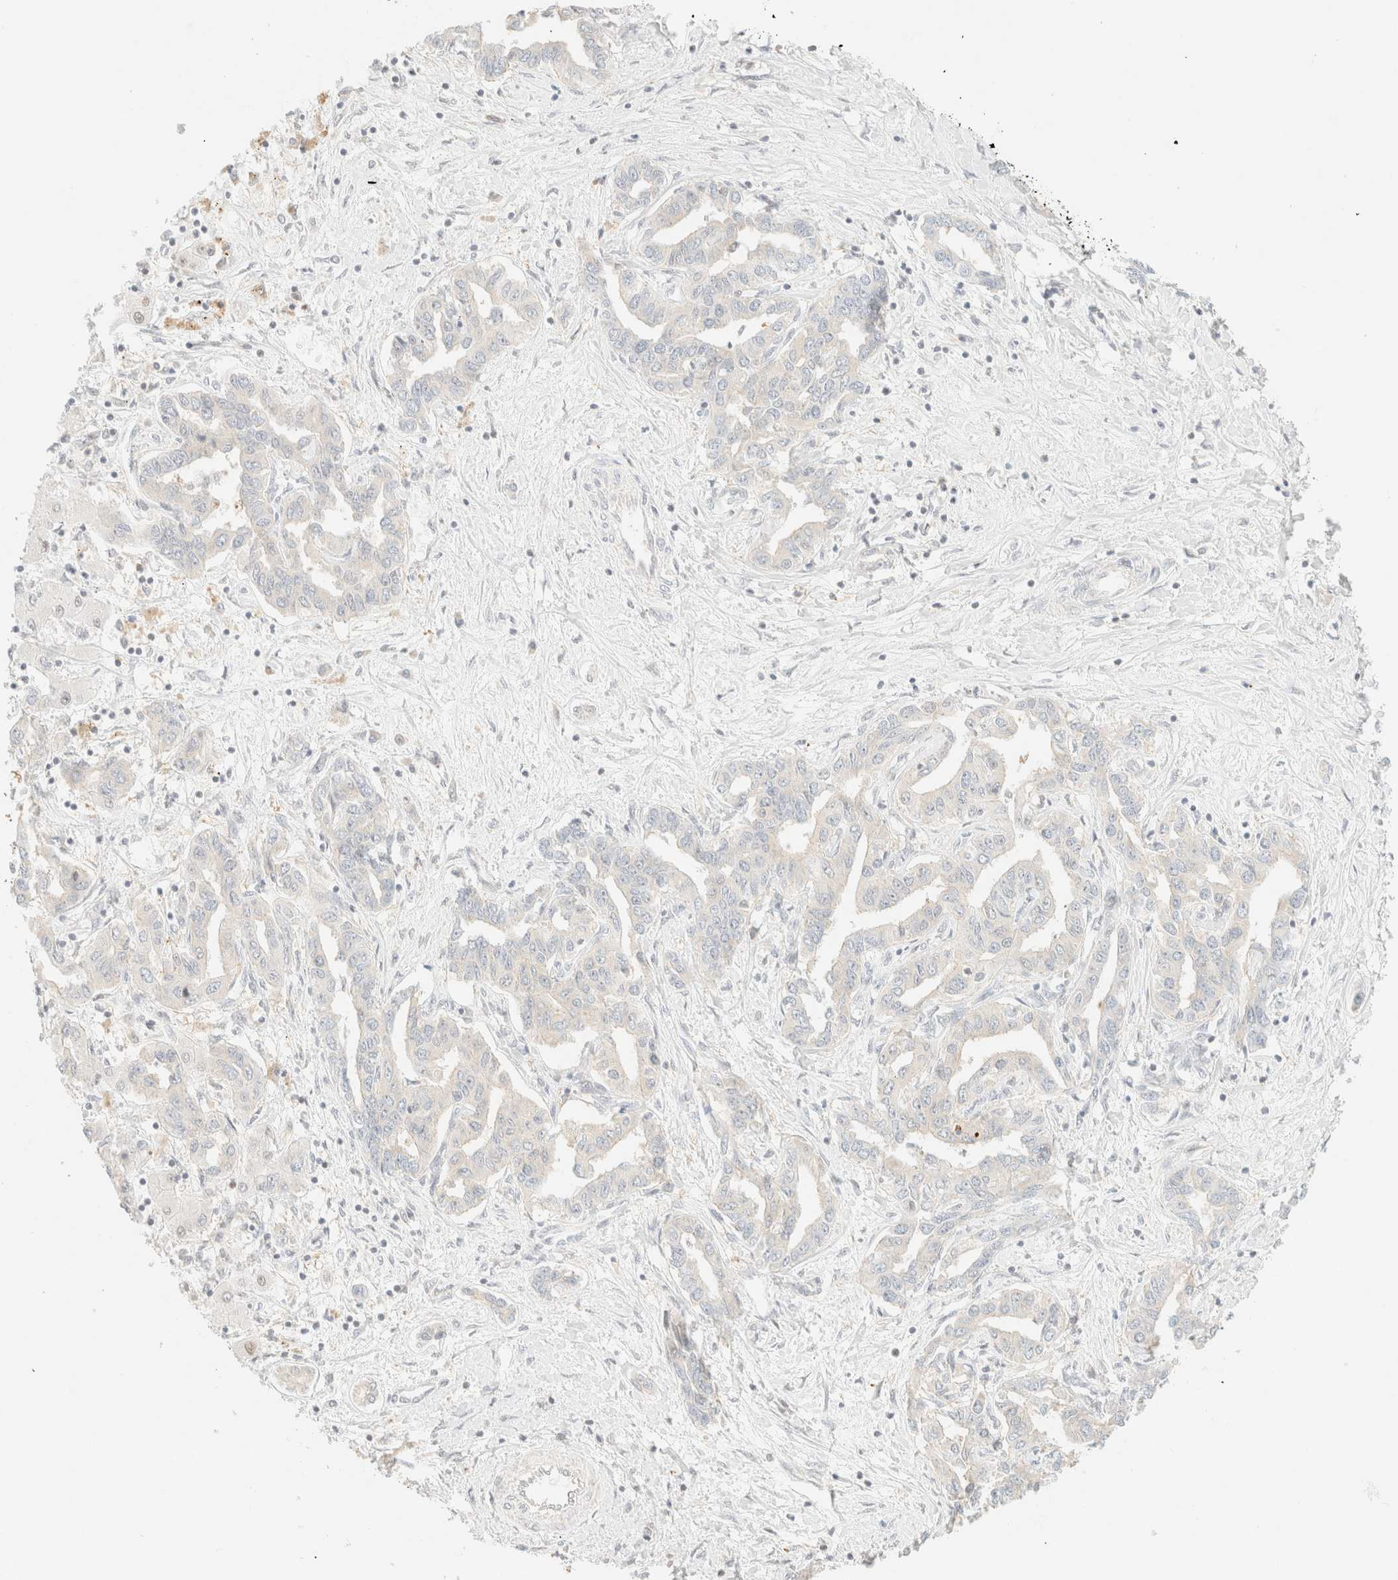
{"staining": {"intensity": "negative", "quantity": "none", "location": "none"}, "tissue": "liver cancer", "cell_type": "Tumor cells", "image_type": "cancer", "snomed": [{"axis": "morphology", "description": "Cholangiocarcinoma"}, {"axis": "topography", "description": "Liver"}], "caption": "DAB (3,3'-diaminobenzidine) immunohistochemical staining of human liver cholangiocarcinoma displays no significant expression in tumor cells.", "gene": "TSR1", "patient": {"sex": "male", "age": 59}}